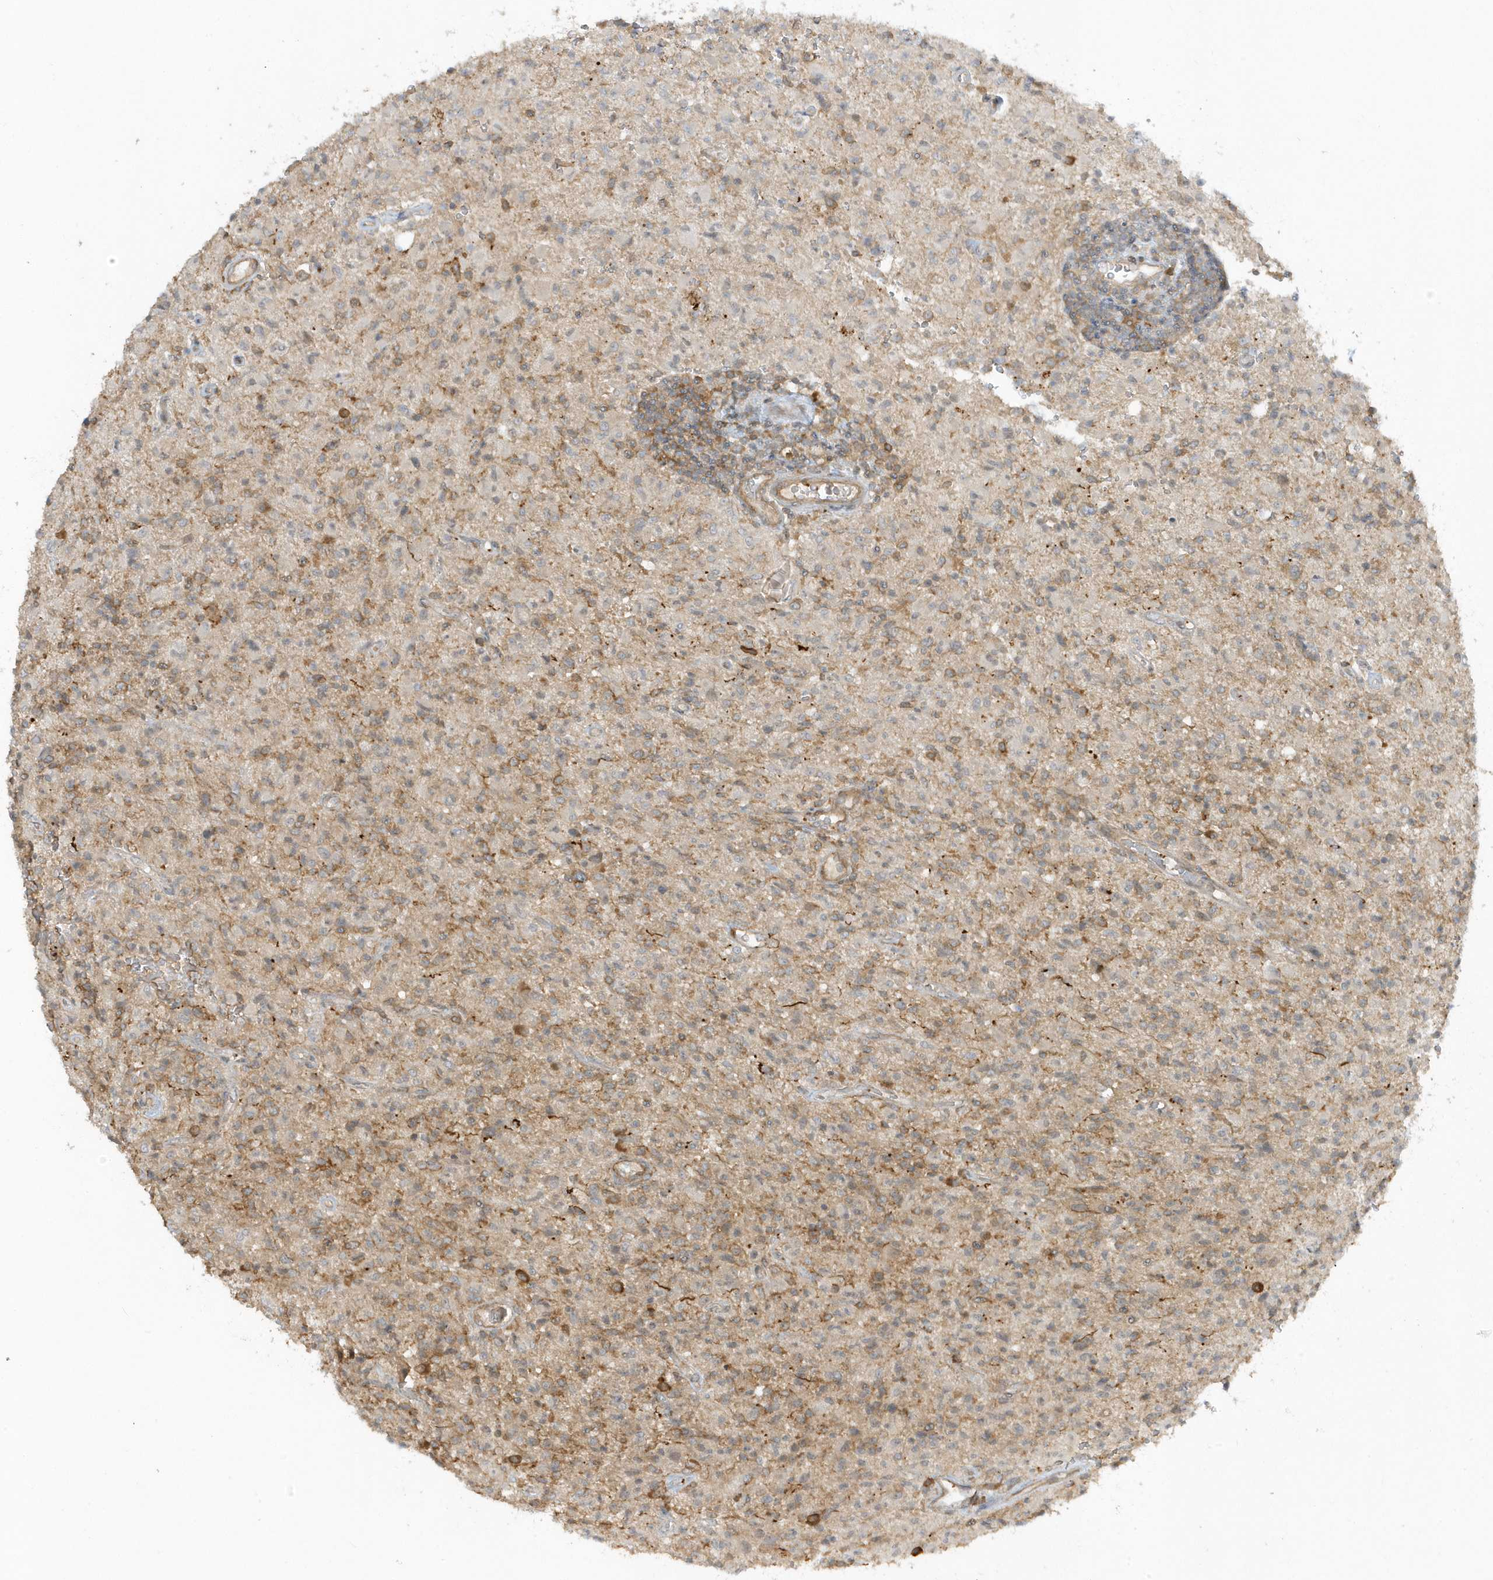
{"staining": {"intensity": "negative", "quantity": "none", "location": "none"}, "tissue": "glioma", "cell_type": "Tumor cells", "image_type": "cancer", "snomed": [{"axis": "morphology", "description": "Glioma, malignant, High grade"}, {"axis": "topography", "description": "Brain"}], "caption": "IHC image of human glioma stained for a protein (brown), which shows no staining in tumor cells. Brightfield microscopy of immunohistochemistry (IHC) stained with DAB (3,3'-diaminobenzidine) (brown) and hematoxylin (blue), captured at high magnification.", "gene": "ZBTB8A", "patient": {"sex": "female", "age": 57}}